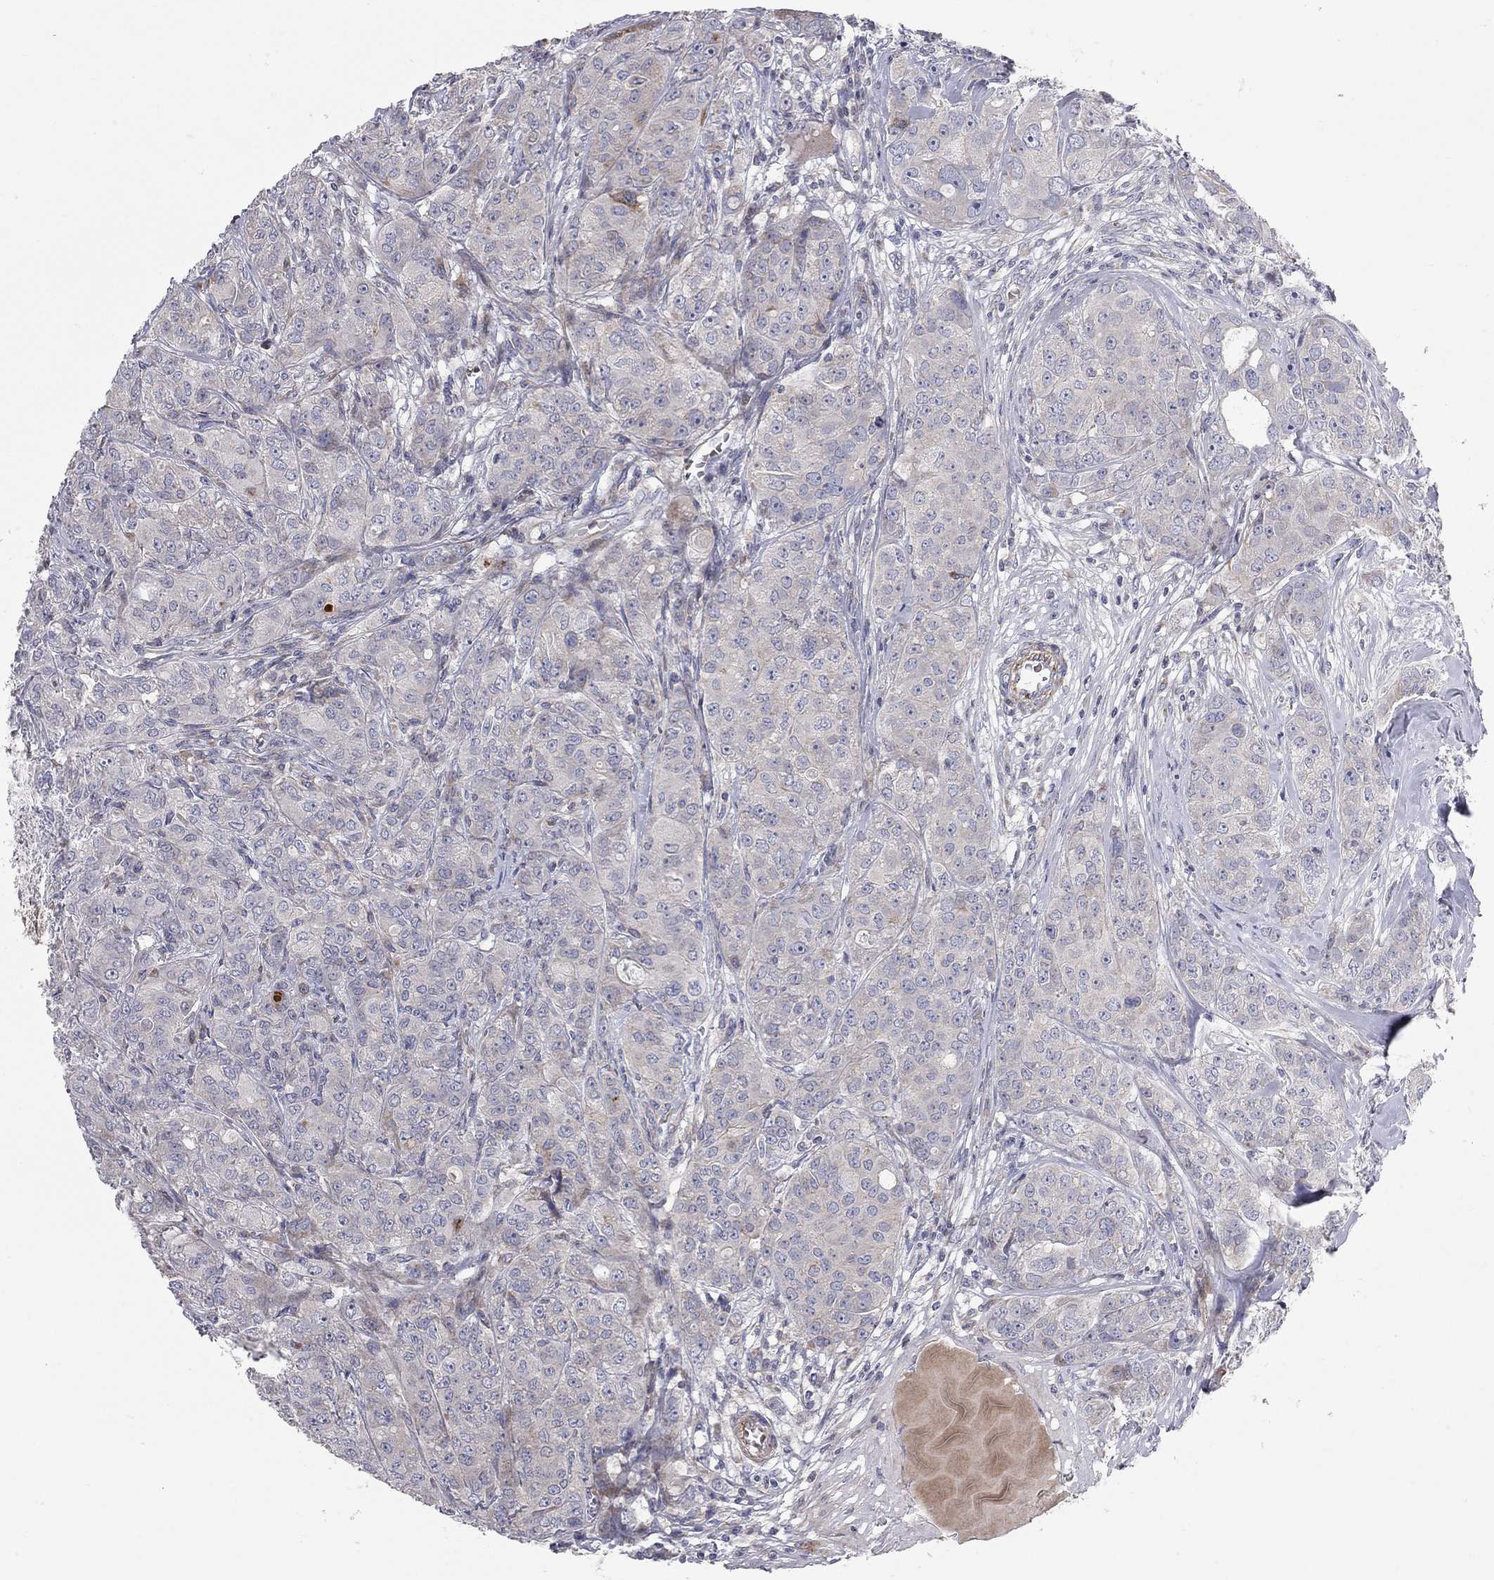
{"staining": {"intensity": "moderate", "quantity": "<25%", "location": "cytoplasmic/membranous"}, "tissue": "breast cancer", "cell_type": "Tumor cells", "image_type": "cancer", "snomed": [{"axis": "morphology", "description": "Duct carcinoma"}, {"axis": "topography", "description": "Breast"}], "caption": "Tumor cells display low levels of moderate cytoplasmic/membranous expression in about <25% of cells in breast intraductal carcinoma.", "gene": "KANSL1L", "patient": {"sex": "female", "age": 43}}